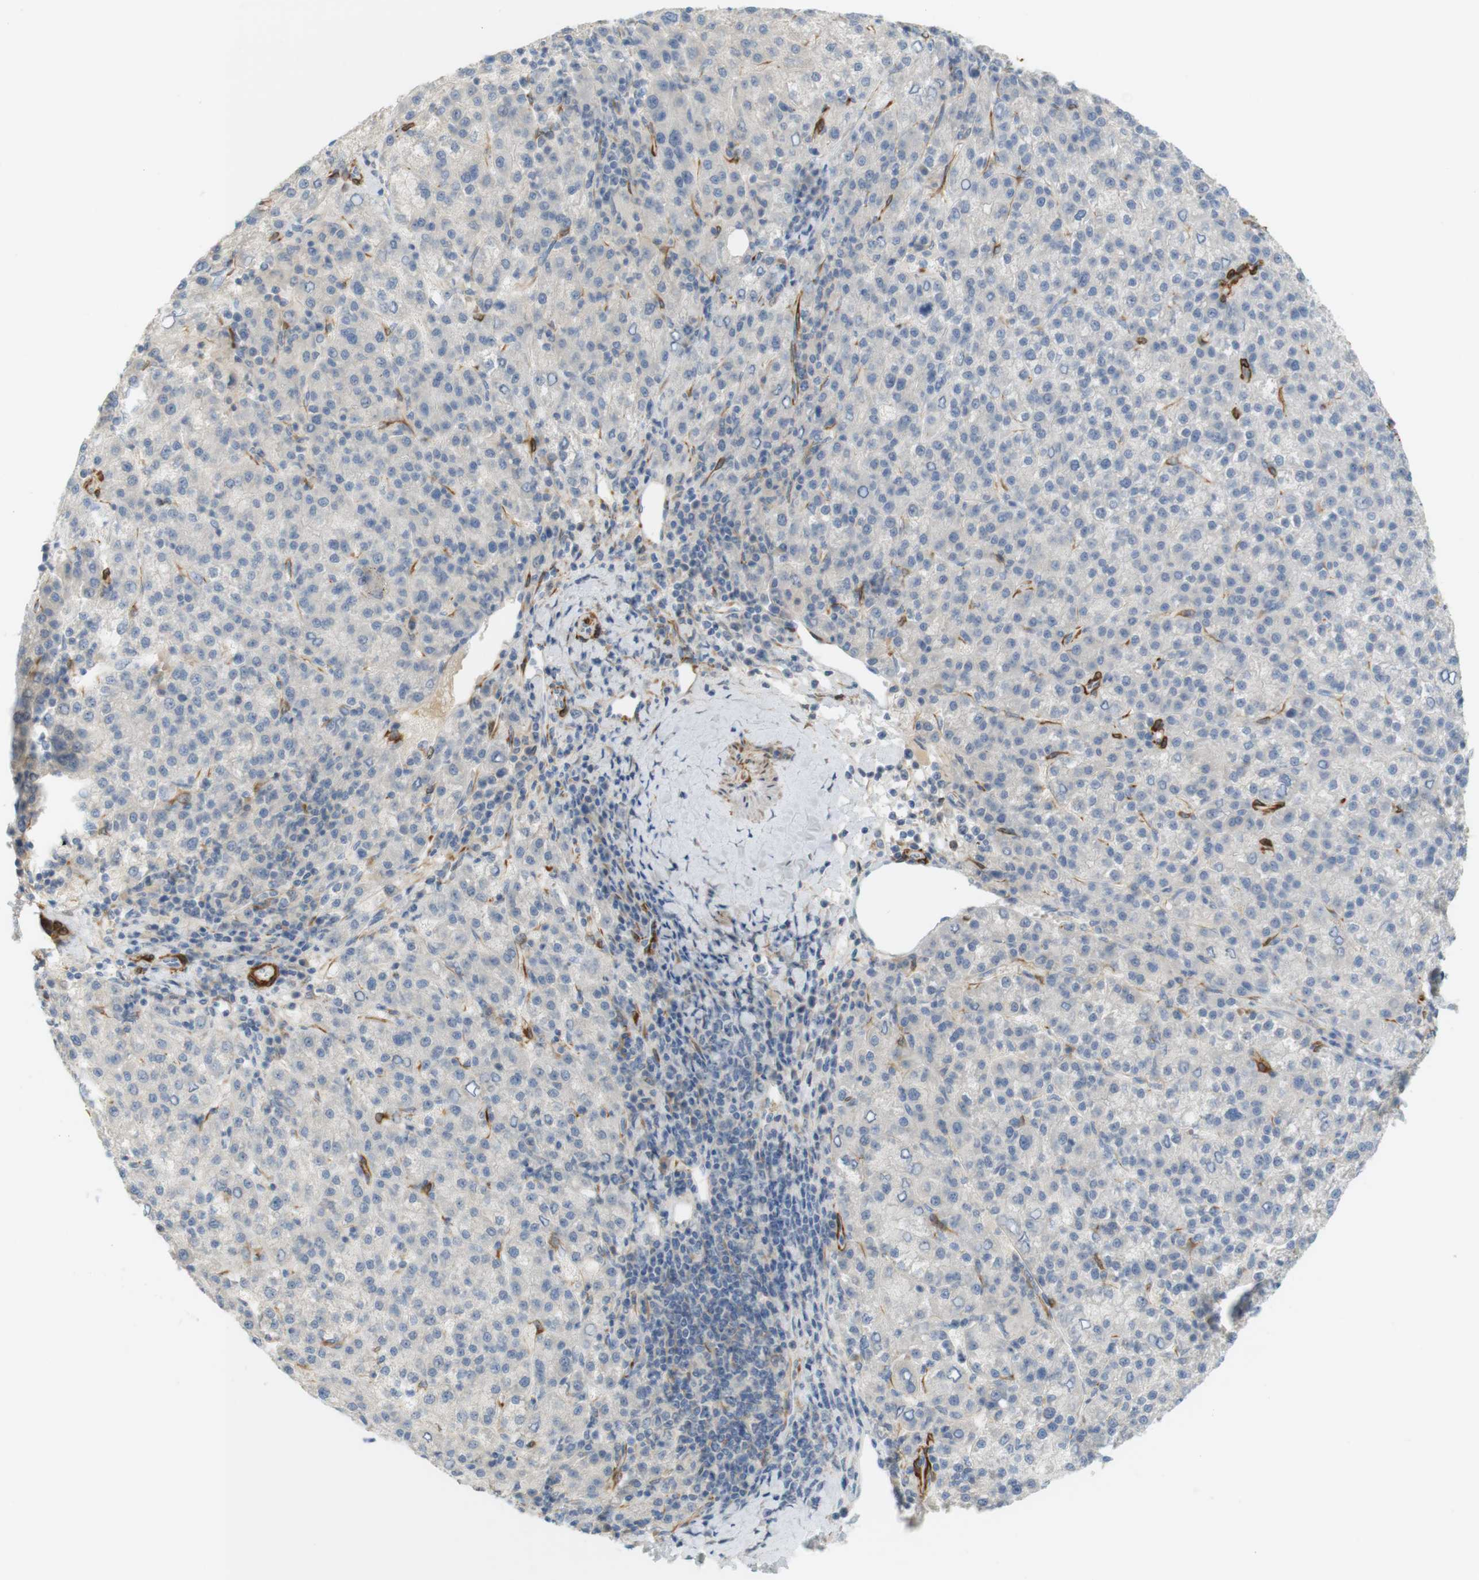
{"staining": {"intensity": "negative", "quantity": "none", "location": "none"}, "tissue": "liver cancer", "cell_type": "Tumor cells", "image_type": "cancer", "snomed": [{"axis": "morphology", "description": "Carcinoma, Hepatocellular, NOS"}, {"axis": "topography", "description": "Liver"}], "caption": "Image shows no significant protein staining in tumor cells of liver hepatocellular carcinoma.", "gene": "PDE3A", "patient": {"sex": "female", "age": 58}}